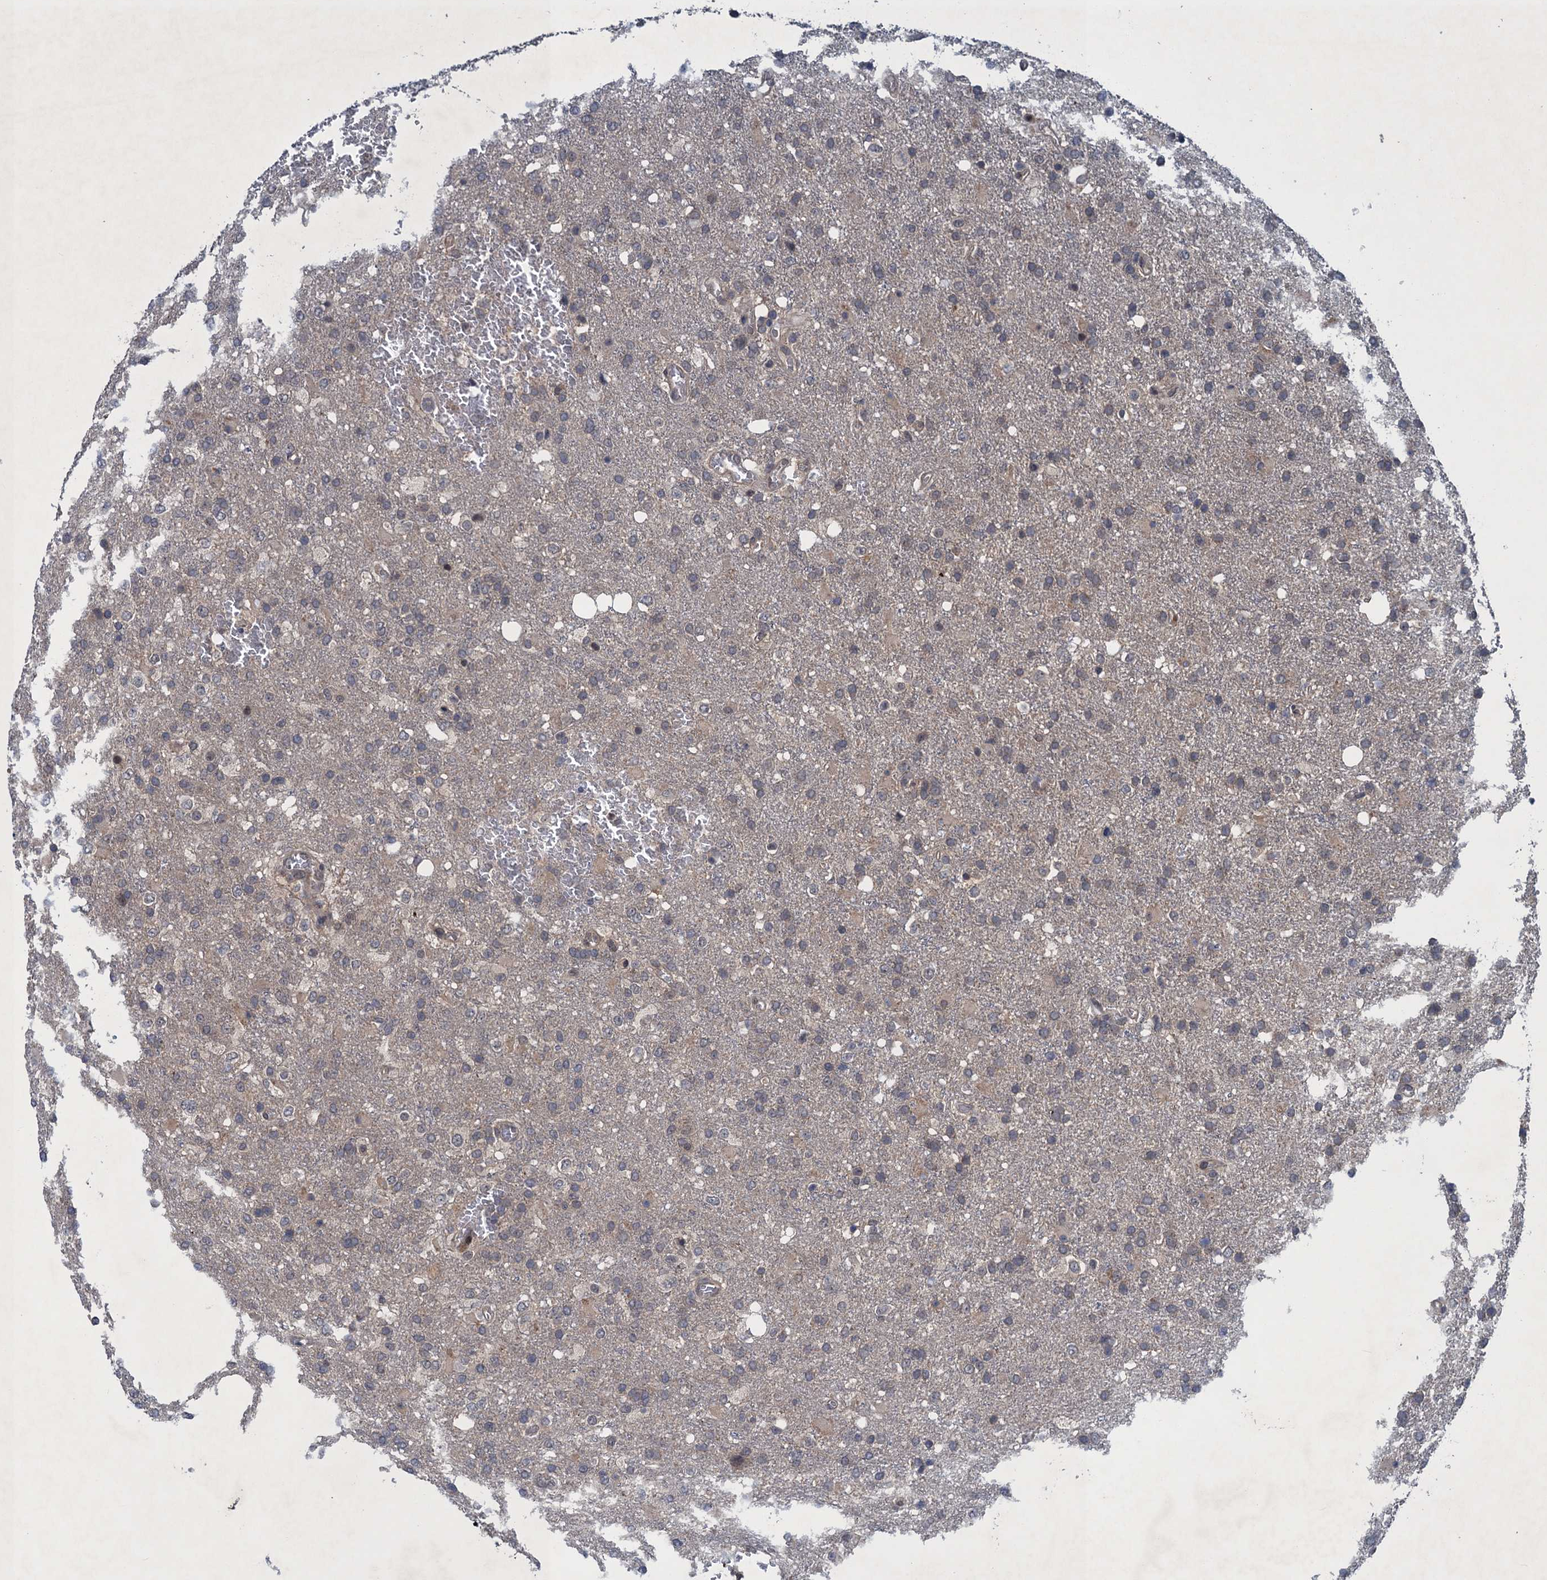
{"staining": {"intensity": "negative", "quantity": "none", "location": "none"}, "tissue": "glioma", "cell_type": "Tumor cells", "image_type": "cancer", "snomed": [{"axis": "morphology", "description": "Glioma, malignant, High grade"}, {"axis": "topography", "description": "Brain"}], "caption": "Immunohistochemistry (IHC) of glioma demonstrates no staining in tumor cells.", "gene": "RNF165", "patient": {"sex": "female", "age": 74}}